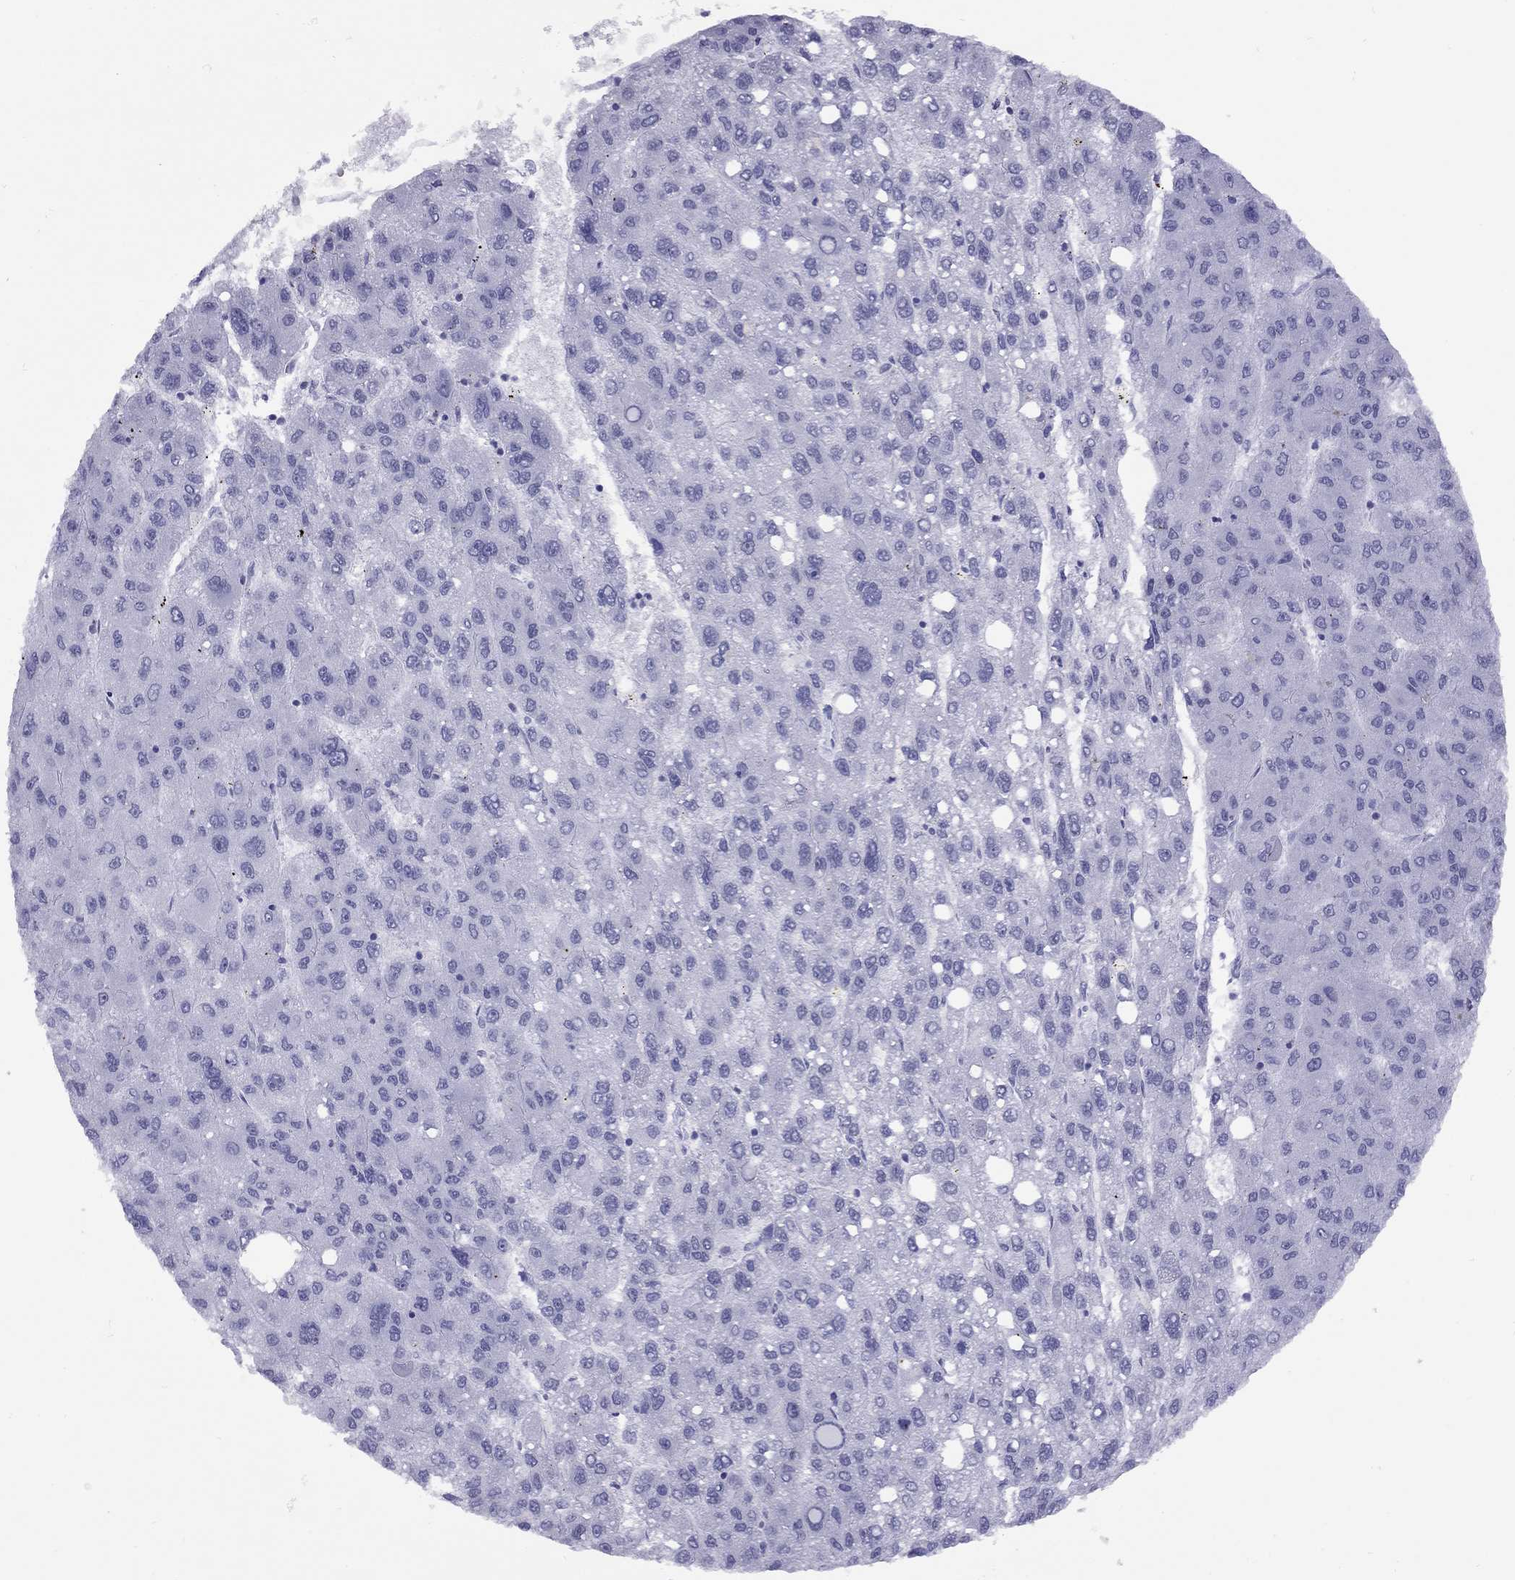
{"staining": {"intensity": "negative", "quantity": "none", "location": "none"}, "tissue": "liver cancer", "cell_type": "Tumor cells", "image_type": "cancer", "snomed": [{"axis": "morphology", "description": "Carcinoma, Hepatocellular, NOS"}, {"axis": "topography", "description": "Liver"}], "caption": "Immunohistochemical staining of liver cancer (hepatocellular carcinoma) reveals no significant expression in tumor cells.", "gene": "LYAR", "patient": {"sex": "female", "age": 82}}